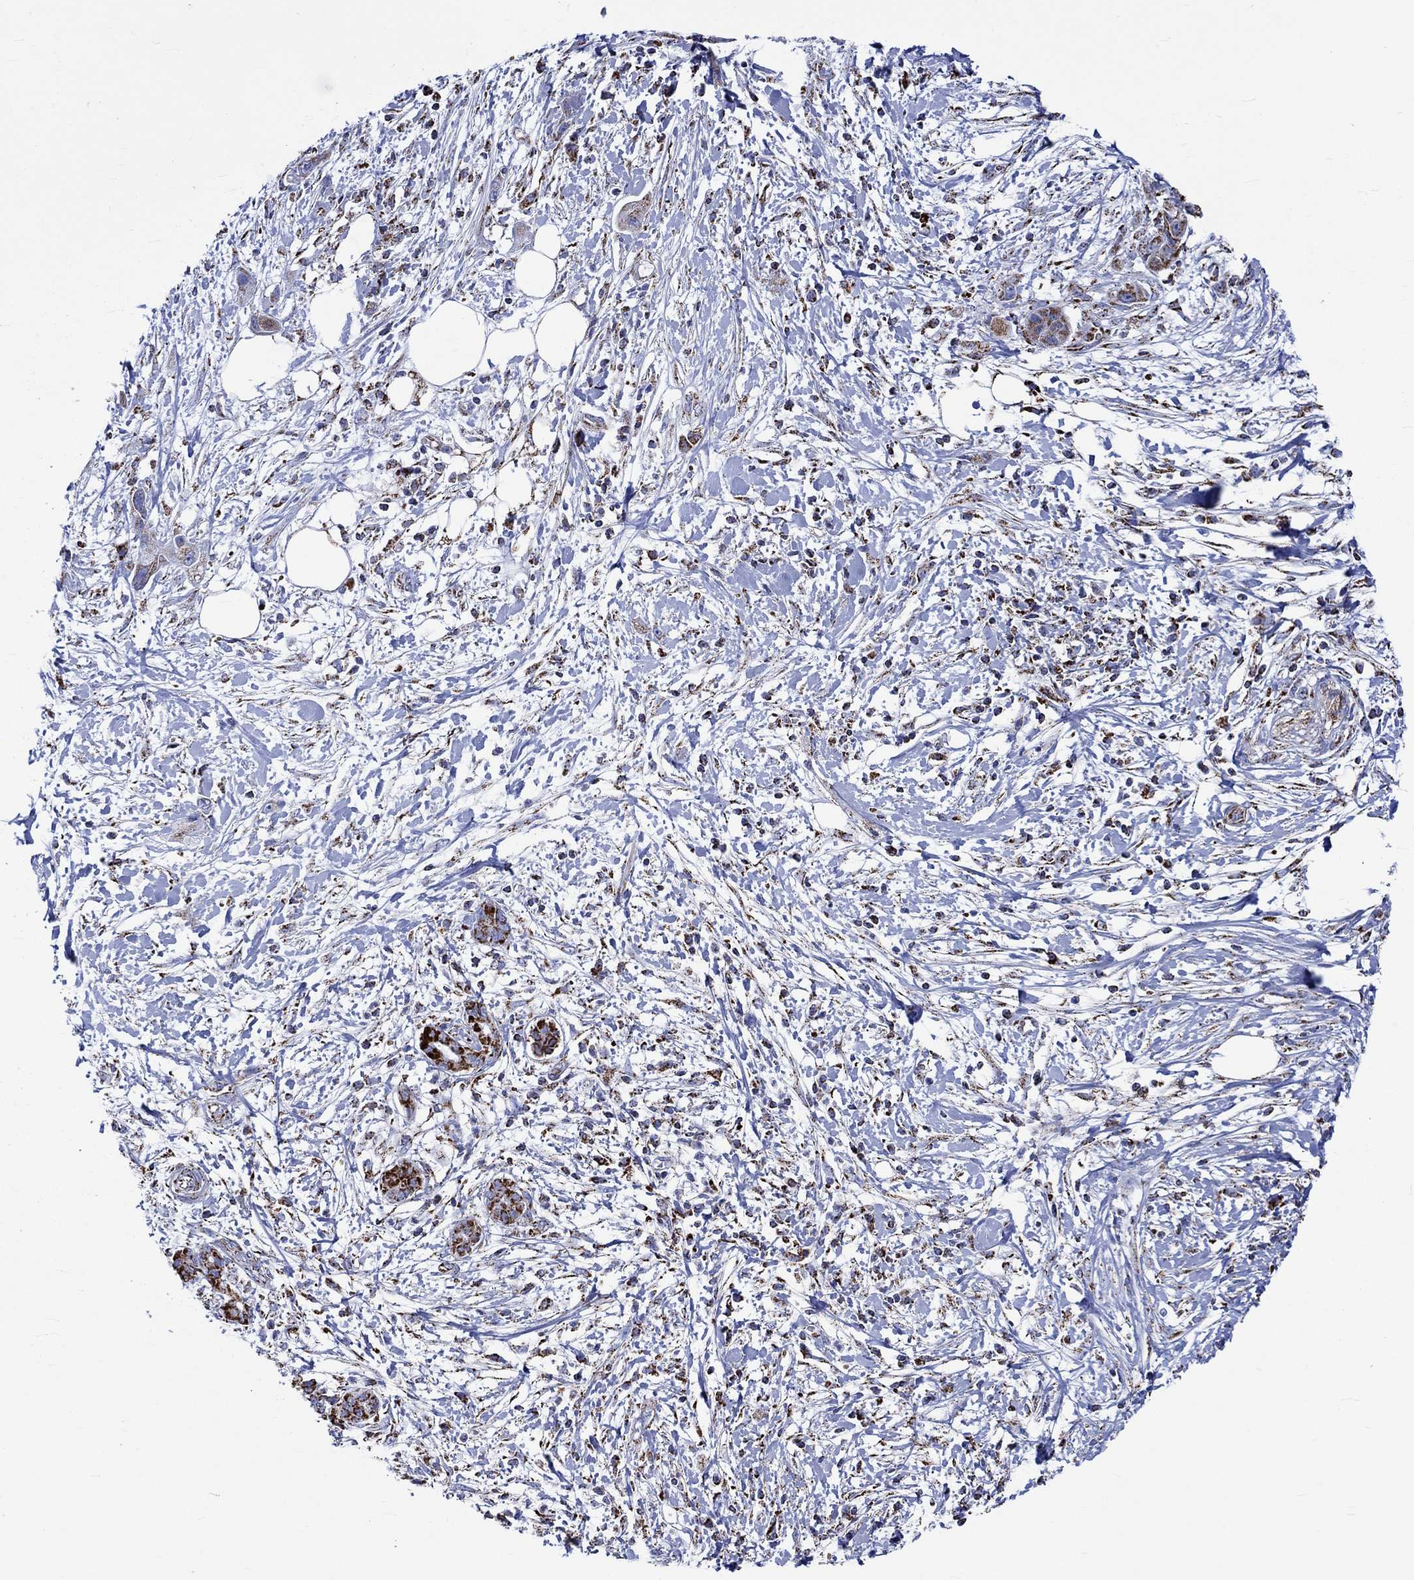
{"staining": {"intensity": "strong", "quantity": "25%-75%", "location": "cytoplasmic/membranous"}, "tissue": "pancreatic cancer", "cell_type": "Tumor cells", "image_type": "cancer", "snomed": [{"axis": "morphology", "description": "Adenocarcinoma, NOS"}, {"axis": "topography", "description": "Pancreas"}], "caption": "An immunohistochemistry image of tumor tissue is shown. Protein staining in brown shows strong cytoplasmic/membranous positivity in pancreatic adenocarcinoma within tumor cells.", "gene": "RCE1", "patient": {"sex": "male", "age": 72}}